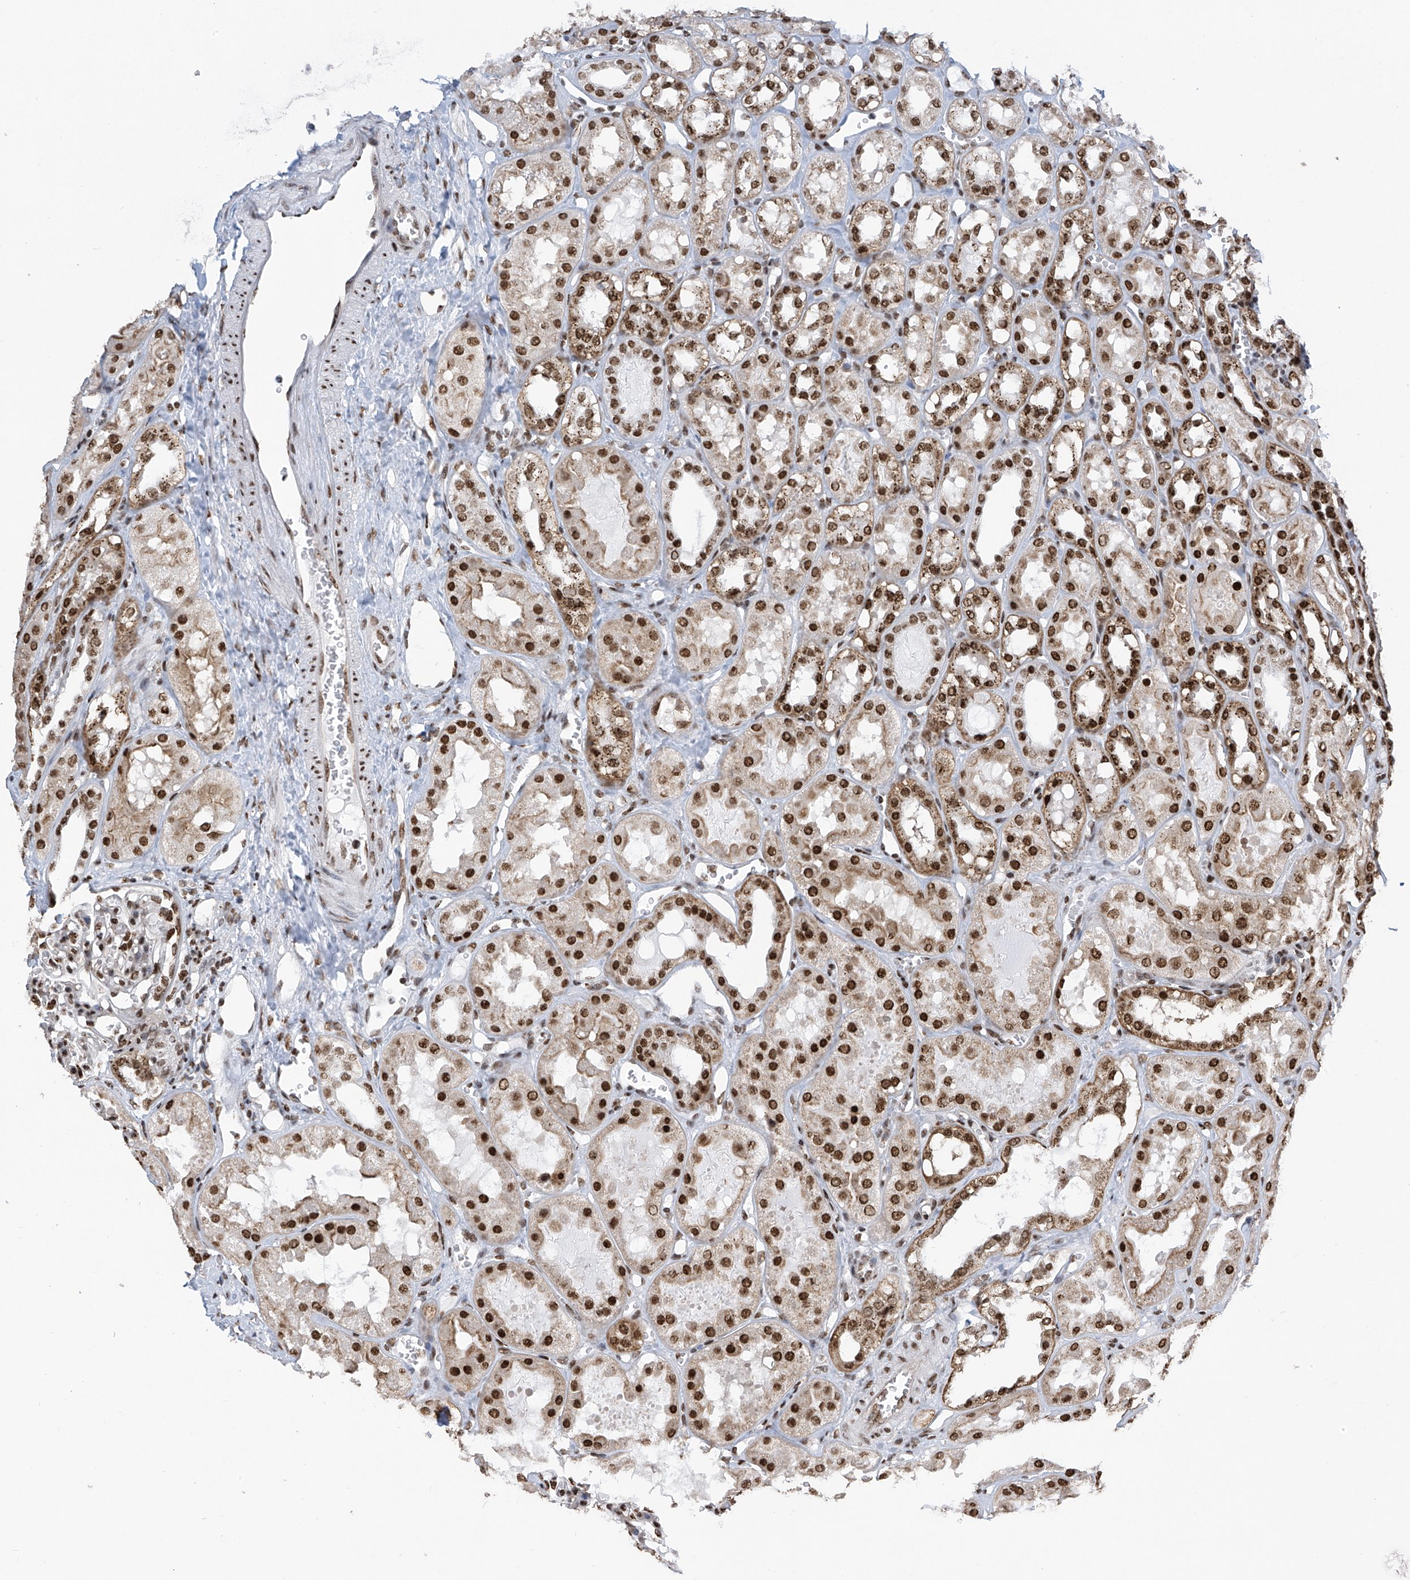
{"staining": {"intensity": "moderate", "quantity": "<25%", "location": "nuclear"}, "tissue": "kidney", "cell_type": "Cells in glomeruli", "image_type": "normal", "snomed": [{"axis": "morphology", "description": "Normal tissue, NOS"}, {"axis": "topography", "description": "Kidney"}], "caption": "Immunohistochemistry (IHC) (DAB) staining of normal human kidney displays moderate nuclear protein positivity in approximately <25% of cells in glomeruli.", "gene": "APLF", "patient": {"sex": "male", "age": 16}}